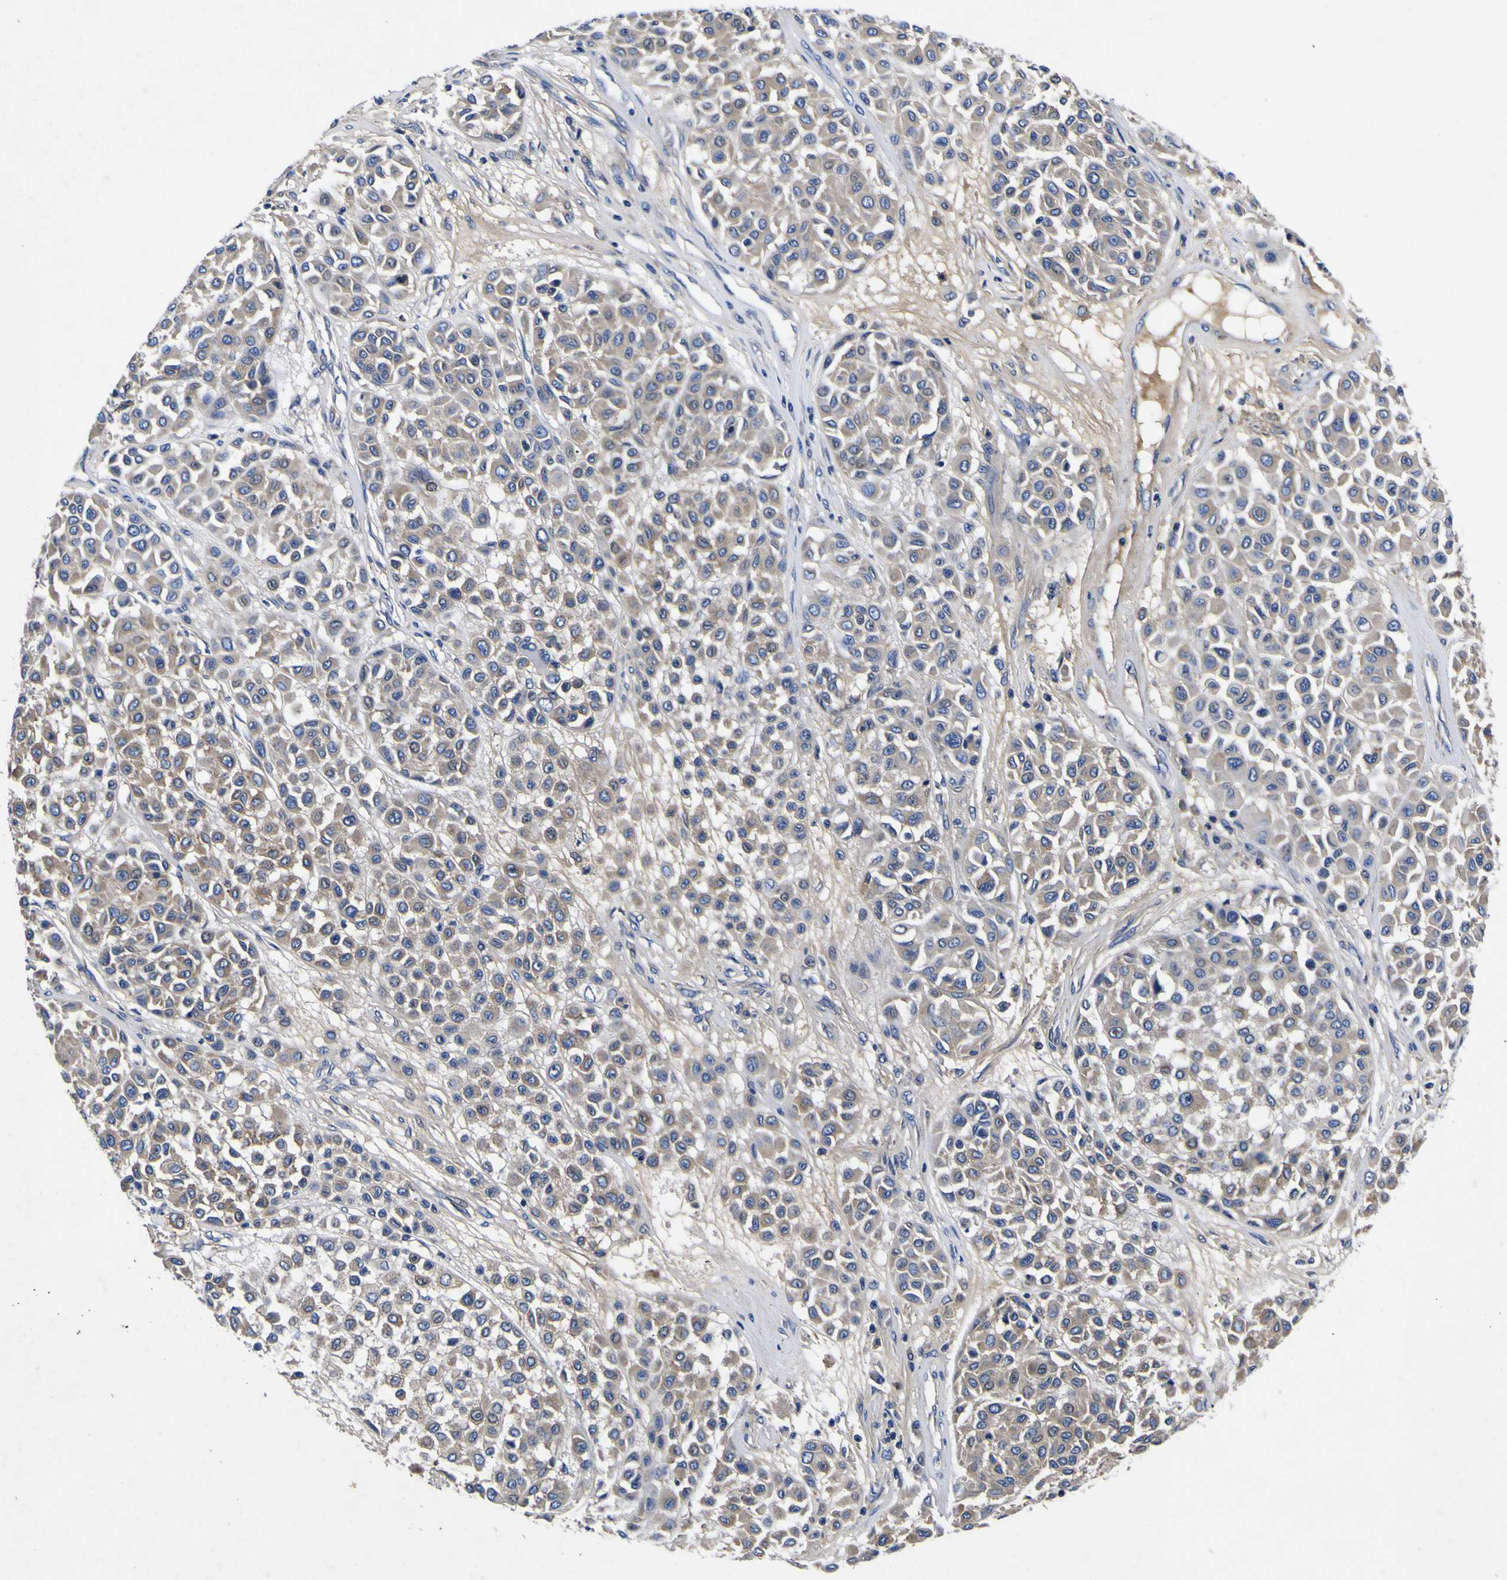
{"staining": {"intensity": "weak", "quantity": "<25%", "location": "cytoplasmic/membranous"}, "tissue": "melanoma", "cell_type": "Tumor cells", "image_type": "cancer", "snomed": [{"axis": "morphology", "description": "Malignant melanoma, Metastatic site"}, {"axis": "topography", "description": "Soft tissue"}], "caption": "An IHC photomicrograph of malignant melanoma (metastatic site) is shown. There is no staining in tumor cells of malignant melanoma (metastatic site).", "gene": "VASN", "patient": {"sex": "male", "age": 41}}